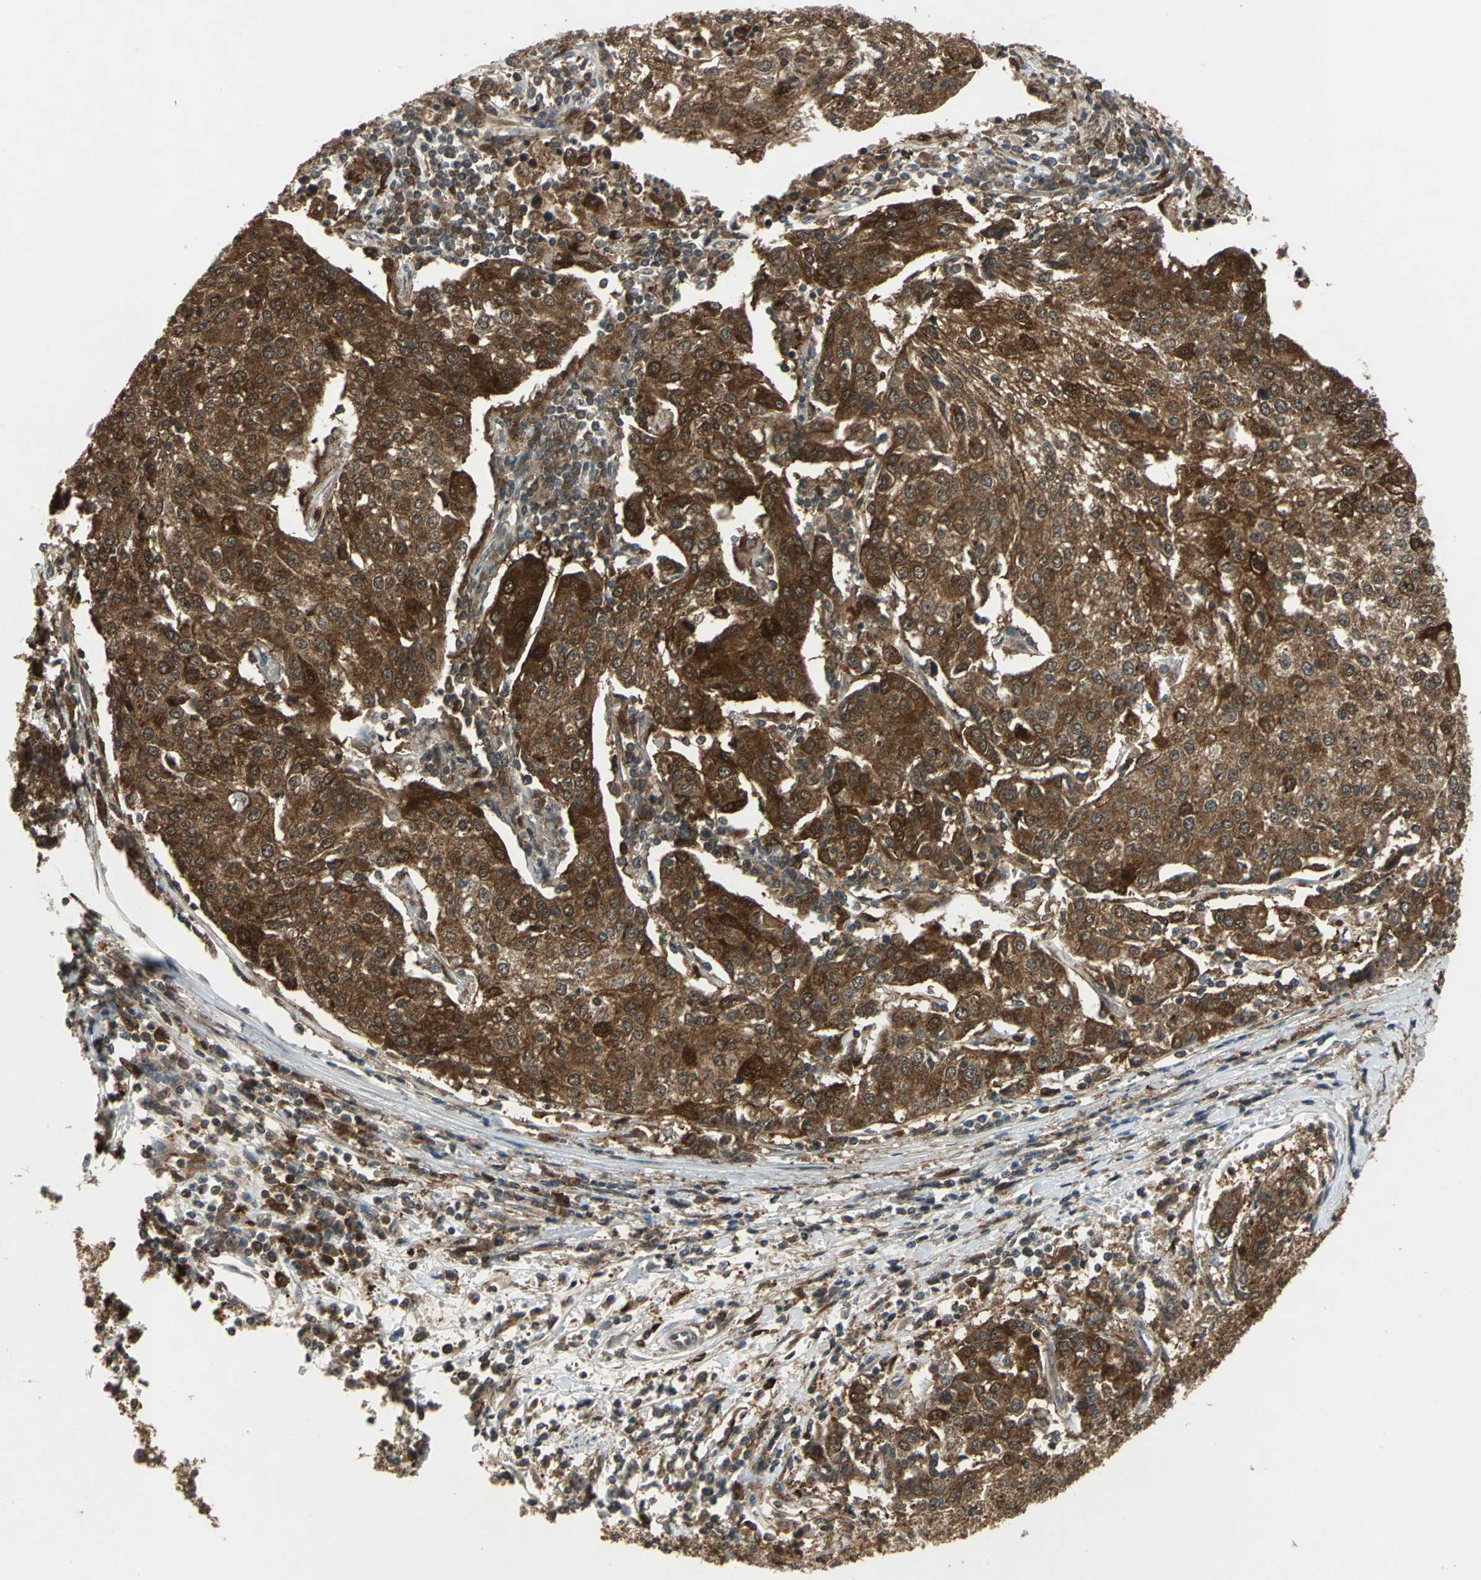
{"staining": {"intensity": "strong", "quantity": ">75%", "location": "cytoplasmic/membranous"}, "tissue": "urothelial cancer", "cell_type": "Tumor cells", "image_type": "cancer", "snomed": [{"axis": "morphology", "description": "Urothelial carcinoma, High grade"}, {"axis": "topography", "description": "Urinary bladder"}], "caption": "IHC micrograph of neoplastic tissue: urothelial cancer stained using IHC exhibits high levels of strong protein expression localized specifically in the cytoplasmic/membranous of tumor cells, appearing as a cytoplasmic/membranous brown color.", "gene": "PYCARD", "patient": {"sex": "female", "age": 85}}